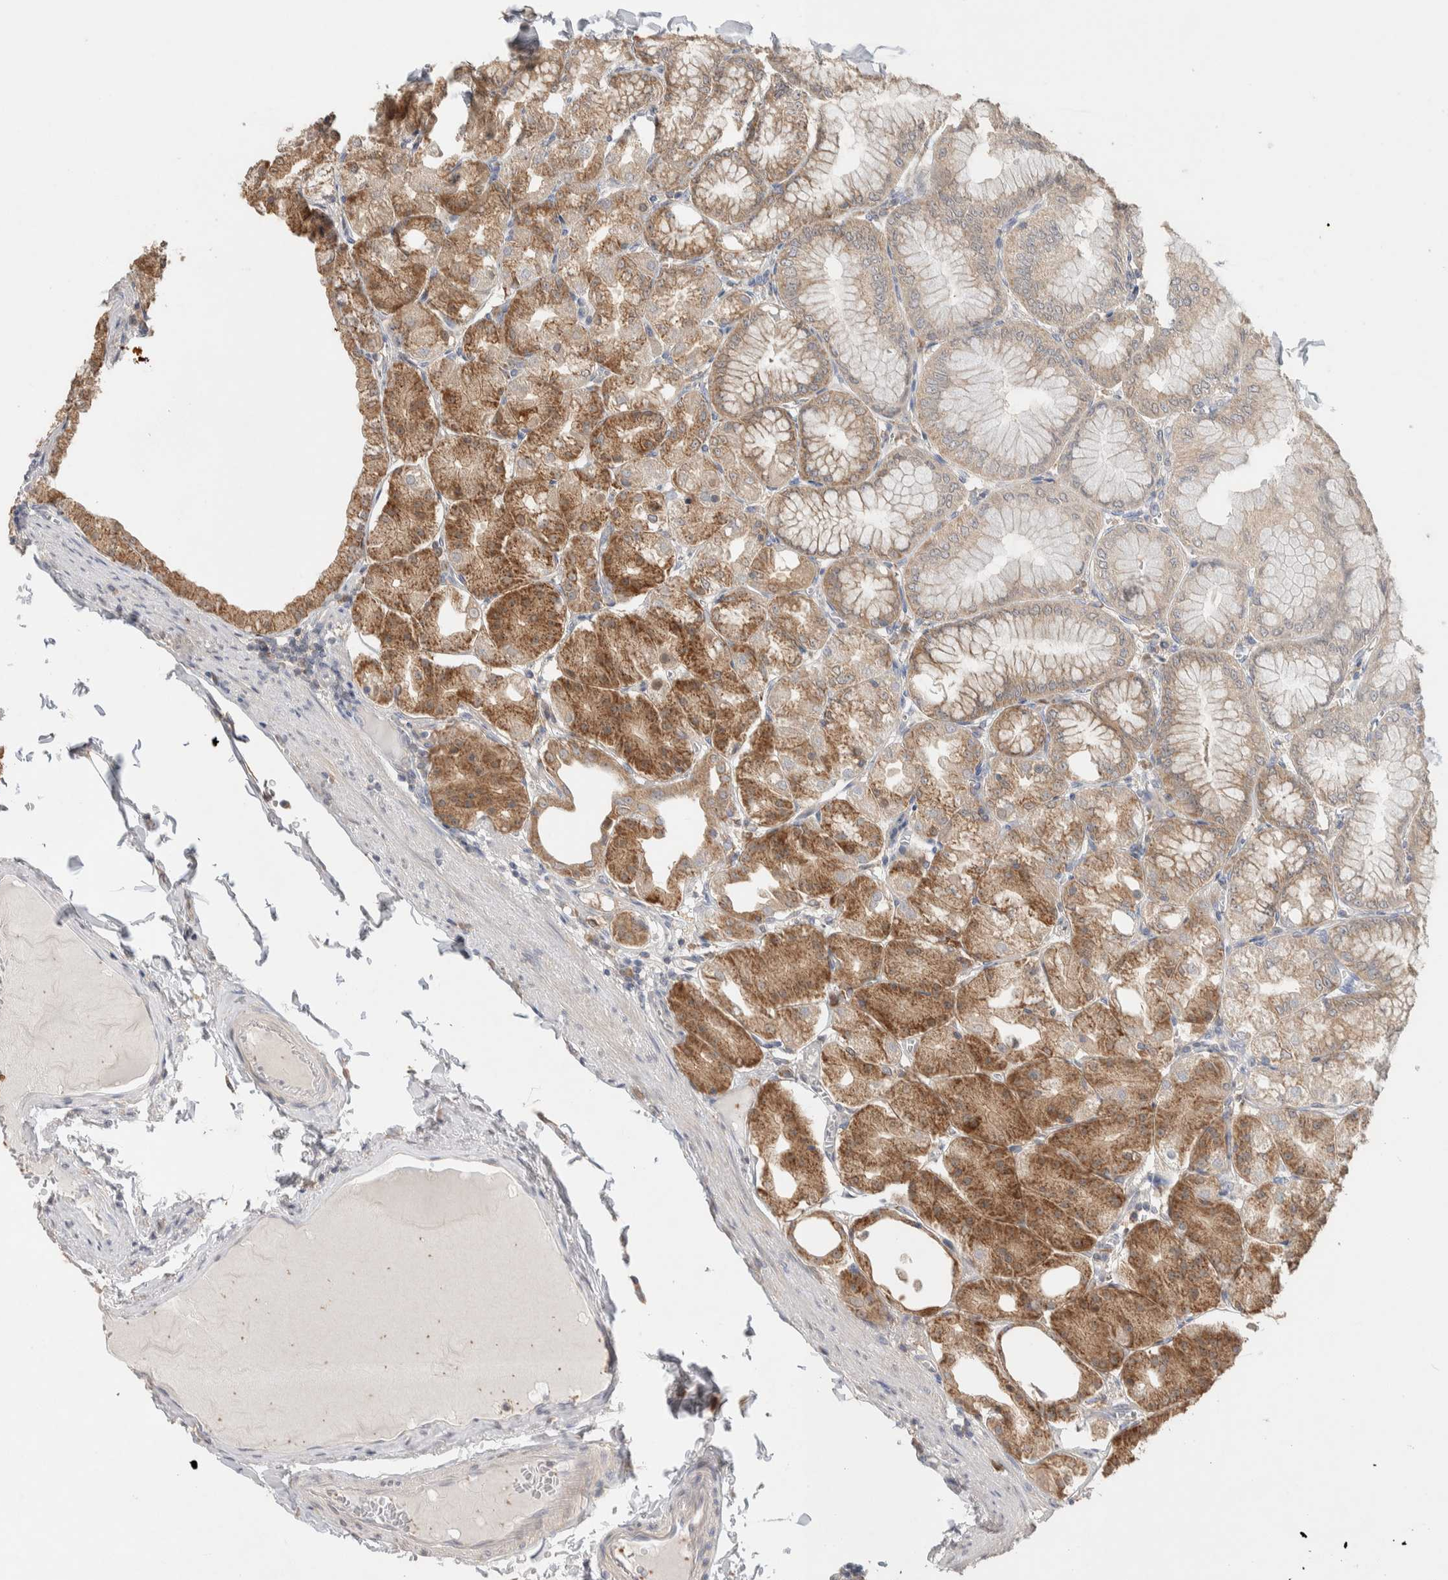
{"staining": {"intensity": "moderate", "quantity": "25%-75%", "location": "cytoplasmic/membranous"}, "tissue": "stomach", "cell_type": "Glandular cells", "image_type": "normal", "snomed": [{"axis": "morphology", "description": "Normal tissue, NOS"}, {"axis": "topography", "description": "Stomach, lower"}], "caption": "Normal stomach reveals moderate cytoplasmic/membranous positivity in about 25%-75% of glandular cells, visualized by immunohistochemistry.", "gene": "DEPTOR", "patient": {"sex": "male", "age": 71}}